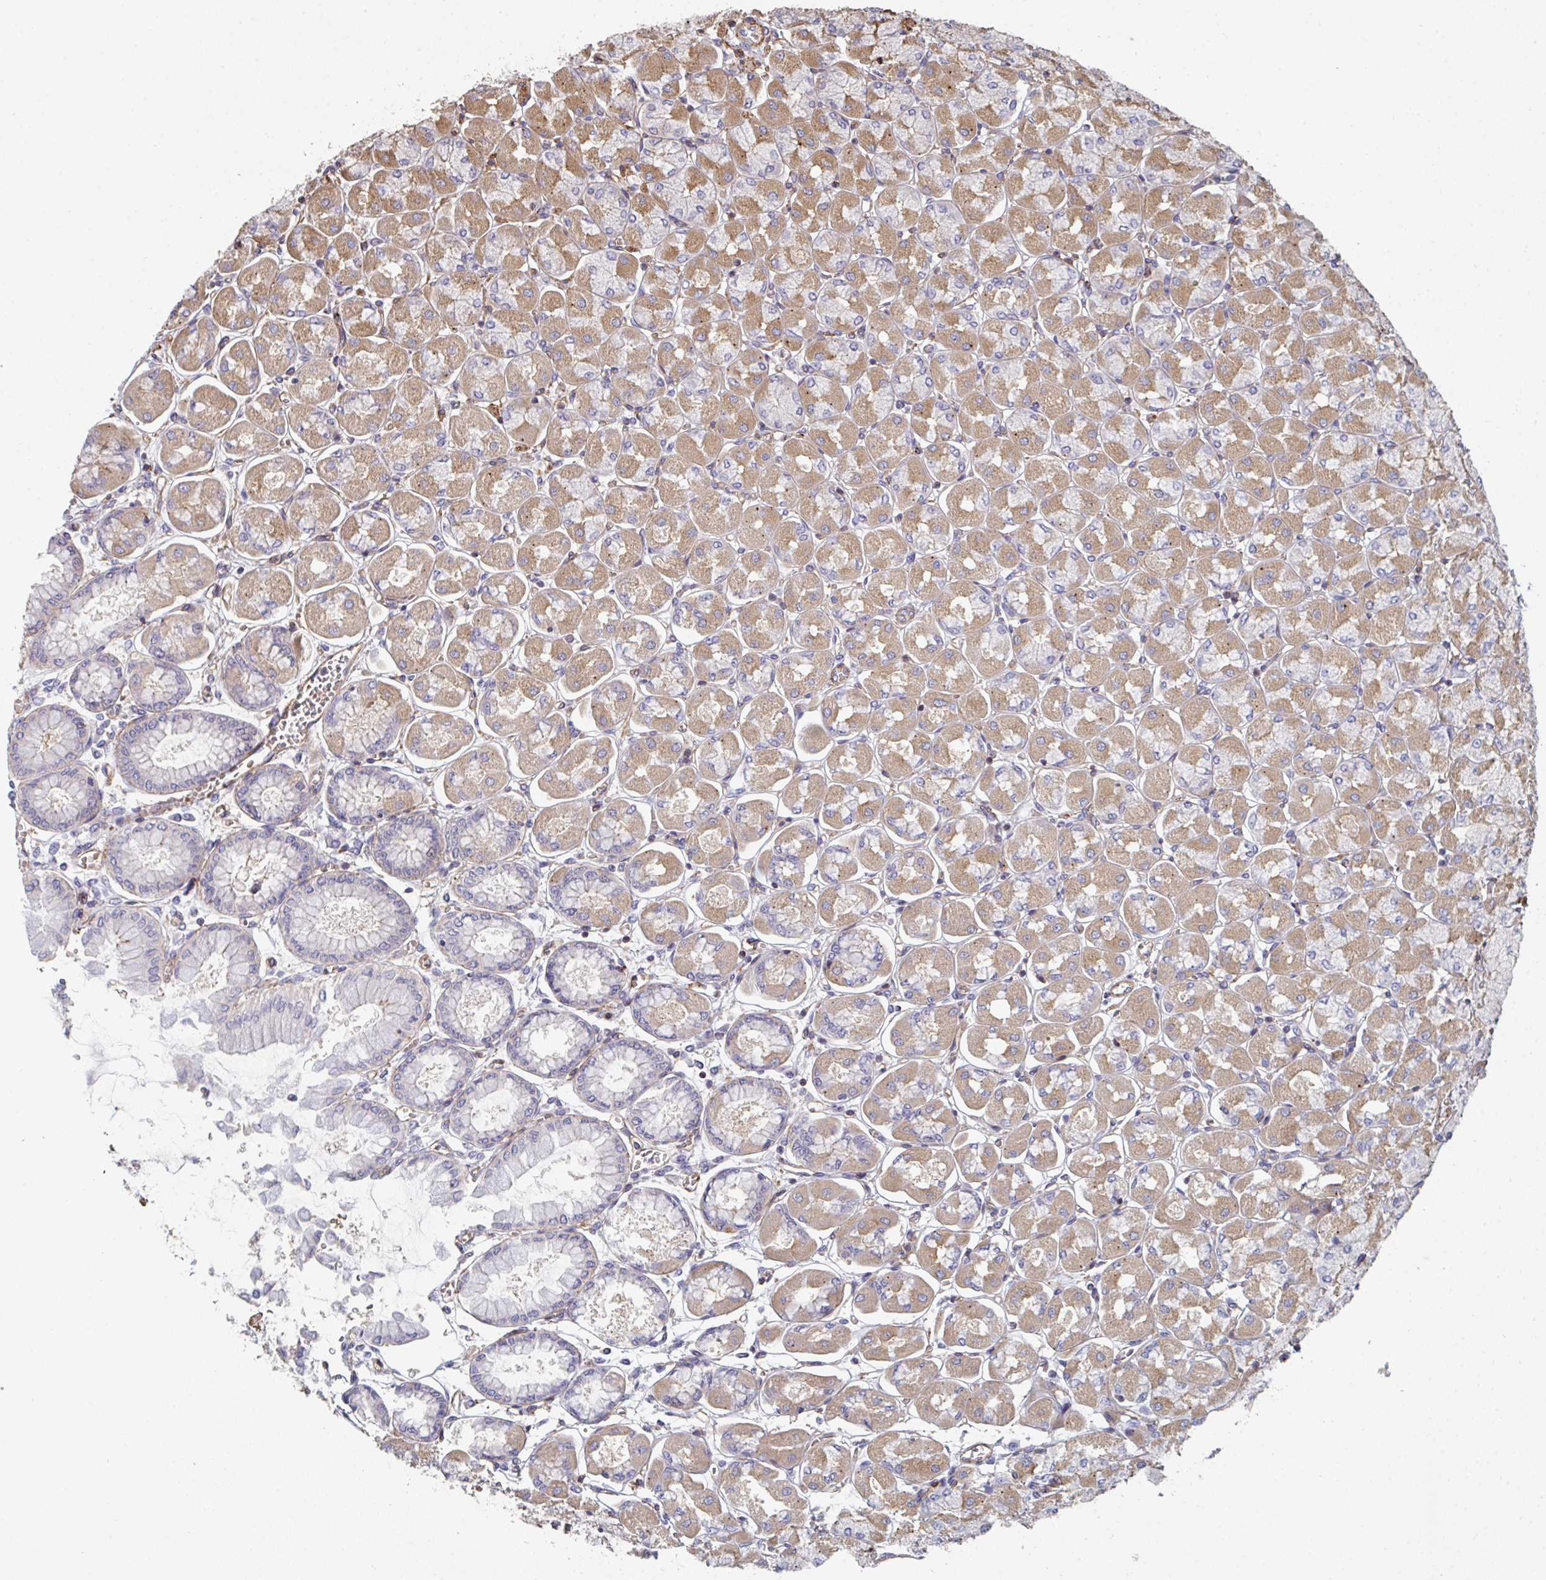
{"staining": {"intensity": "moderate", "quantity": ">75%", "location": "cytoplasmic/membranous"}, "tissue": "stomach", "cell_type": "Glandular cells", "image_type": "normal", "snomed": [{"axis": "morphology", "description": "Normal tissue, NOS"}, {"axis": "topography", "description": "Stomach, upper"}], "caption": "The micrograph displays immunohistochemical staining of benign stomach. There is moderate cytoplasmic/membranous expression is present in approximately >75% of glandular cells. The staining was performed using DAB (3,3'-diaminobenzidine) to visualize the protein expression in brown, while the nuclei were stained in blue with hematoxylin (Magnification: 20x).", "gene": "FZD2", "patient": {"sex": "female", "age": 56}}